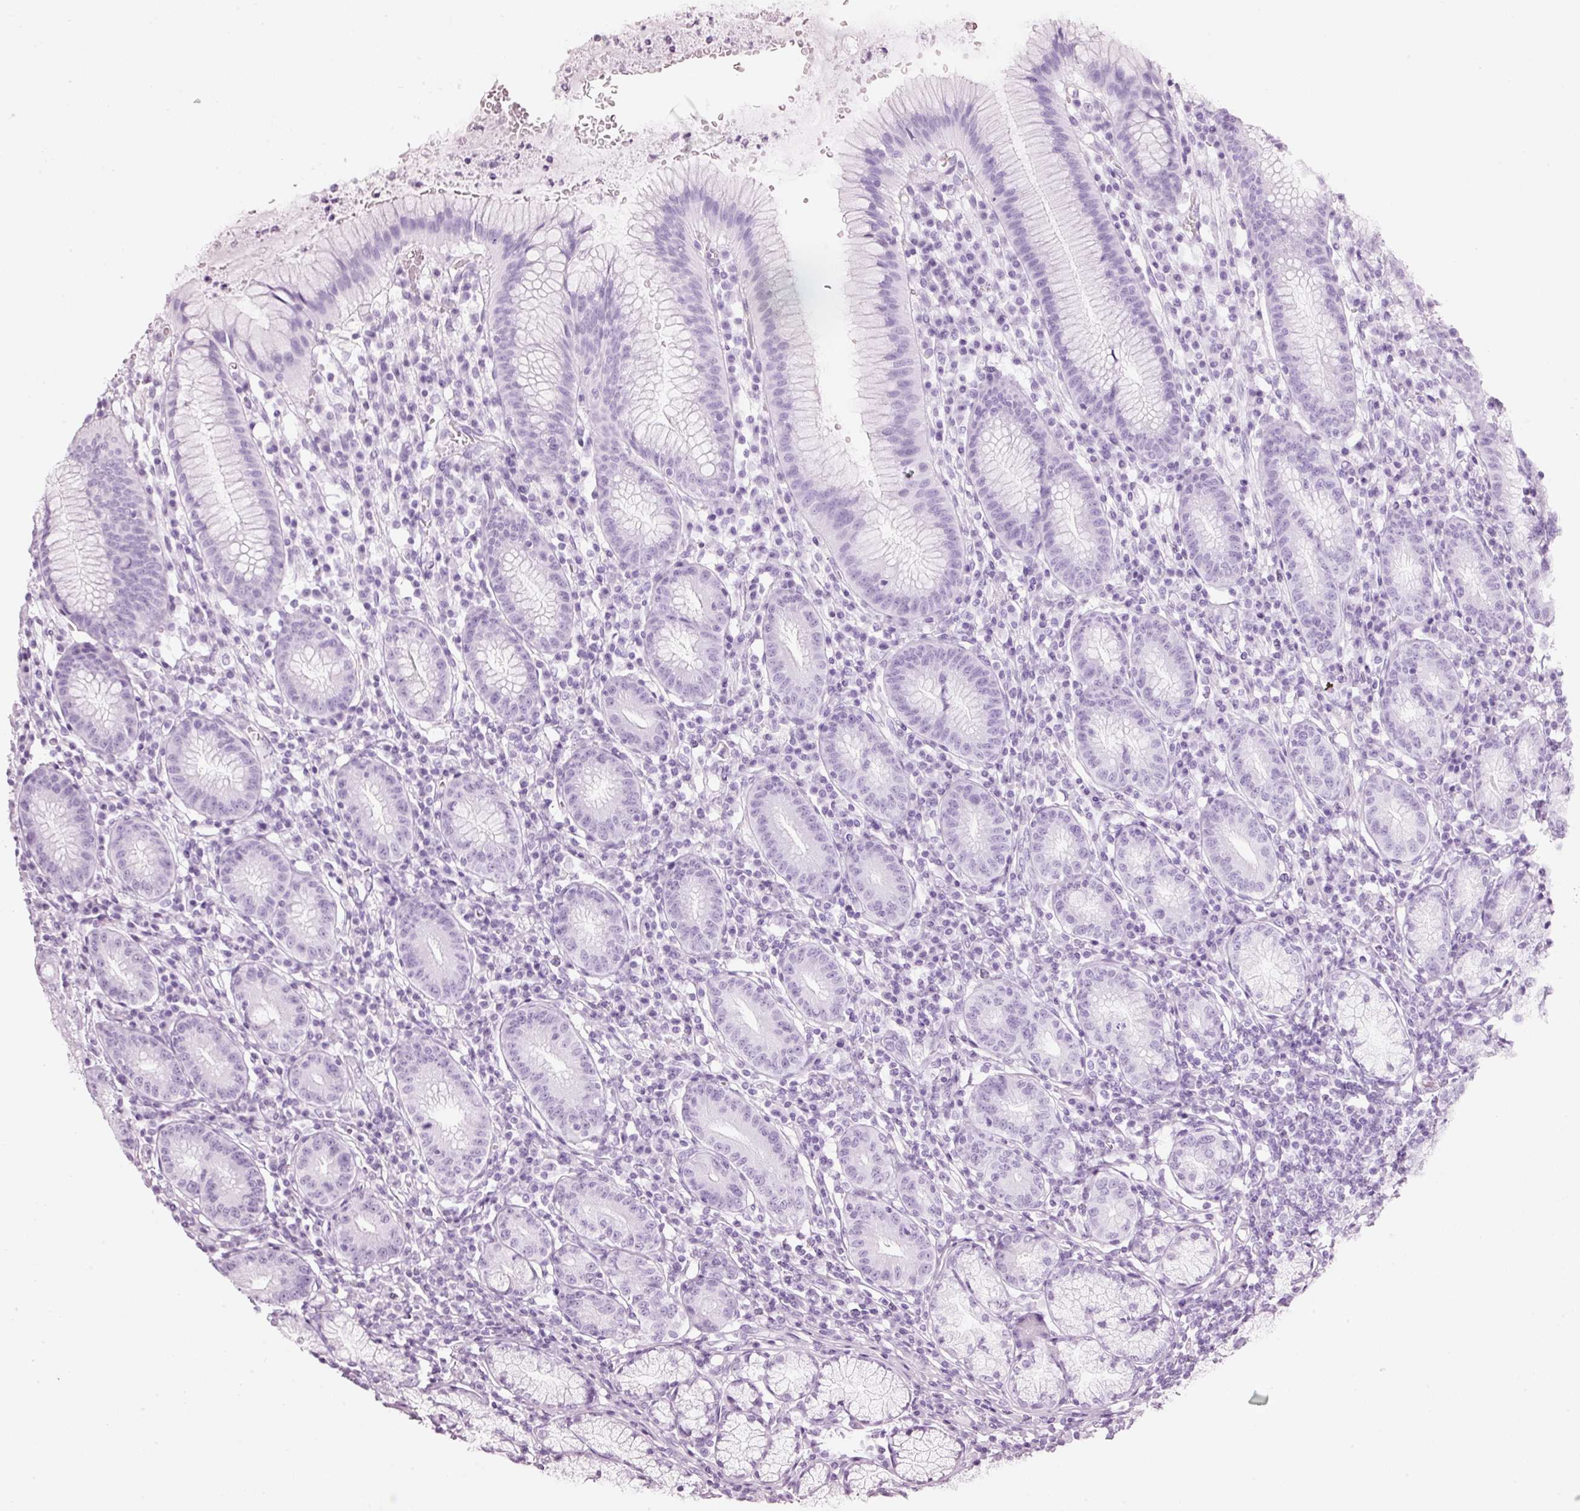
{"staining": {"intensity": "negative", "quantity": "none", "location": "none"}, "tissue": "stomach", "cell_type": "Glandular cells", "image_type": "normal", "snomed": [{"axis": "morphology", "description": "Normal tissue, NOS"}, {"axis": "topography", "description": "Stomach"}], "caption": "The micrograph displays no staining of glandular cells in benign stomach.", "gene": "LDHAL6B", "patient": {"sex": "male", "age": 55}}